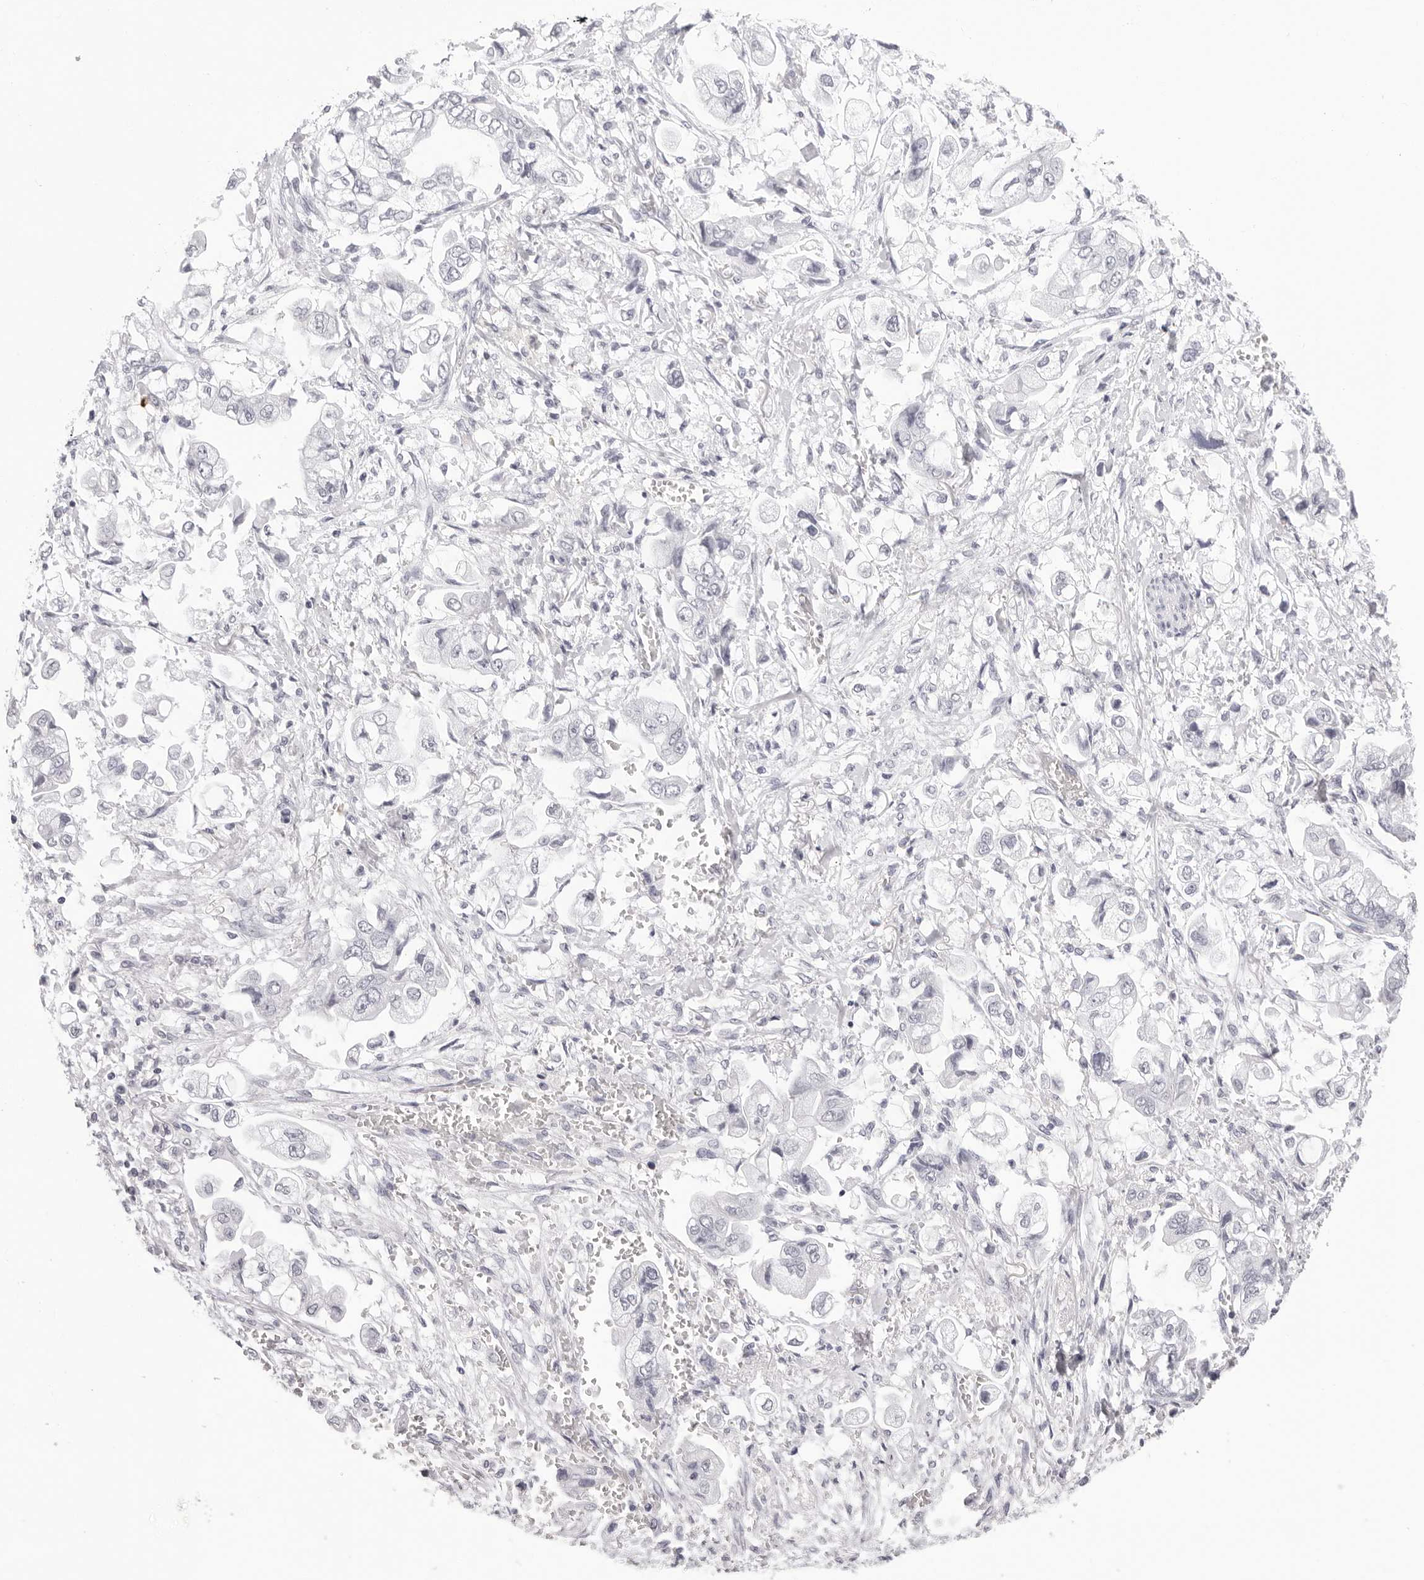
{"staining": {"intensity": "negative", "quantity": "none", "location": "none"}, "tissue": "stomach cancer", "cell_type": "Tumor cells", "image_type": "cancer", "snomed": [{"axis": "morphology", "description": "Adenocarcinoma, NOS"}, {"axis": "topography", "description": "Stomach"}], "caption": "DAB immunohistochemical staining of stomach cancer (adenocarcinoma) reveals no significant positivity in tumor cells. (Brightfield microscopy of DAB immunohistochemistry (IHC) at high magnification).", "gene": "CST5", "patient": {"sex": "male", "age": 62}}